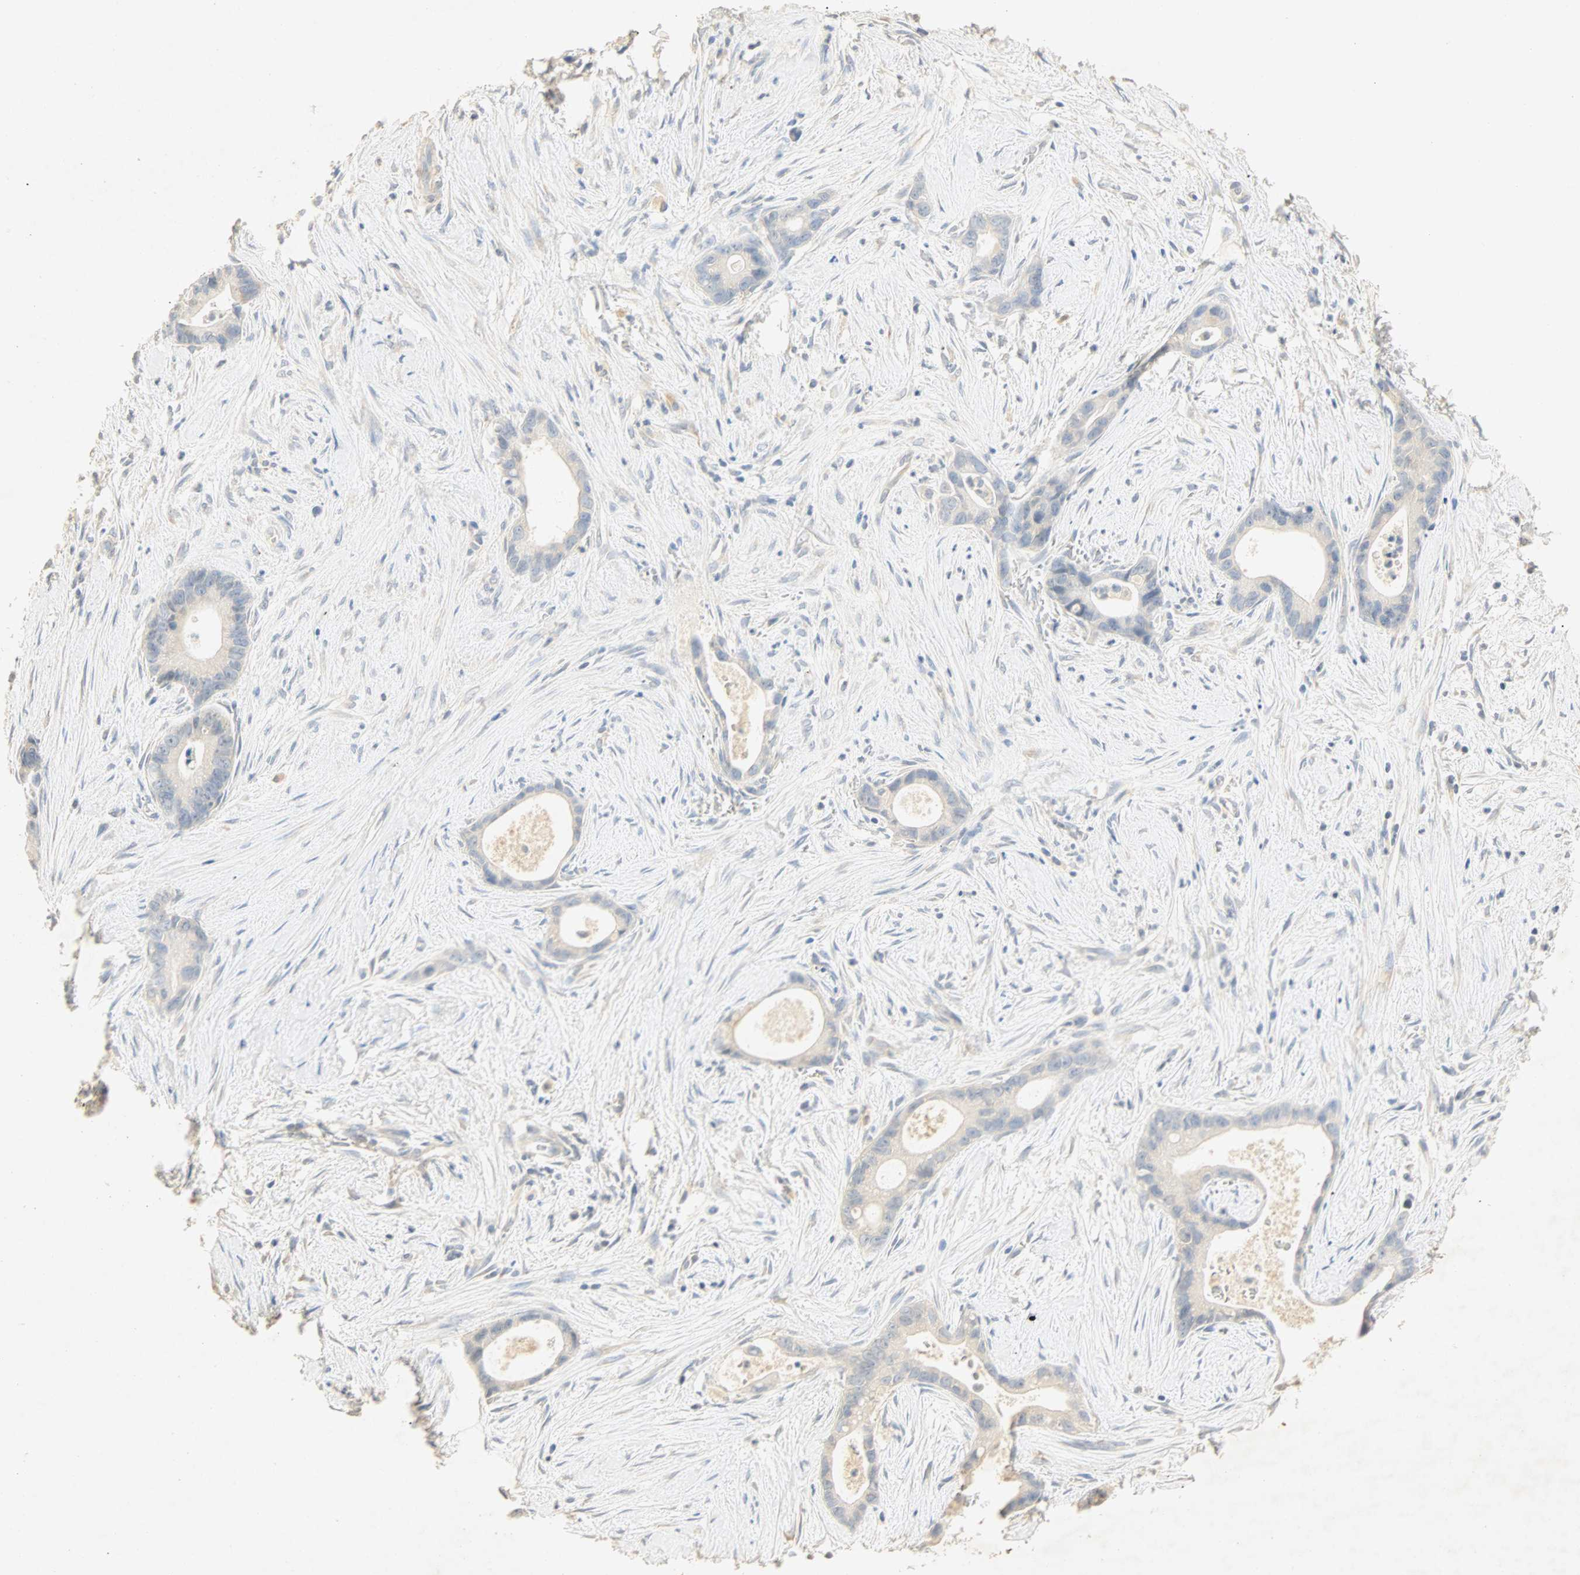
{"staining": {"intensity": "negative", "quantity": "none", "location": "none"}, "tissue": "liver cancer", "cell_type": "Tumor cells", "image_type": "cancer", "snomed": [{"axis": "morphology", "description": "Cholangiocarcinoma"}, {"axis": "topography", "description": "Liver"}], "caption": "Tumor cells are negative for brown protein staining in liver cancer (cholangiocarcinoma). (DAB (3,3'-diaminobenzidine) immunohistochemistry, high magnification).", "gene": "SELENBP1", "patient": {"sex": "female", "age": 55}}